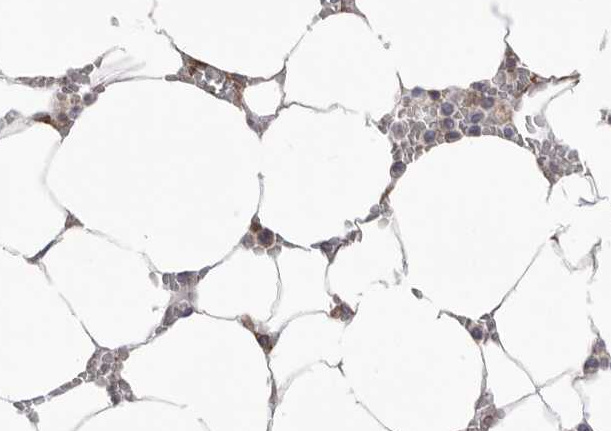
{"staining": {"intensity": "strong", "quantity": "25%-75%", "location": "cytoplasmic/membranous"}, "tissue": "bone marrow", "cell_type": "Hematopoietic cells", "image_type": "normal", "snomed": [{"axis": "morphology", "description": "Normal tissue, NOS"}, {"axis": "topography", "description": "Bone marrow"}], "caption": "IHC (DAB) staining of normal human bone marrow reveals strong cytoplasmic/membranous protein expression in approximately 25%-75% of hematopoietic cells.", "gene": "SERBP1", "patient": {"sex": "male", "age": 70}}